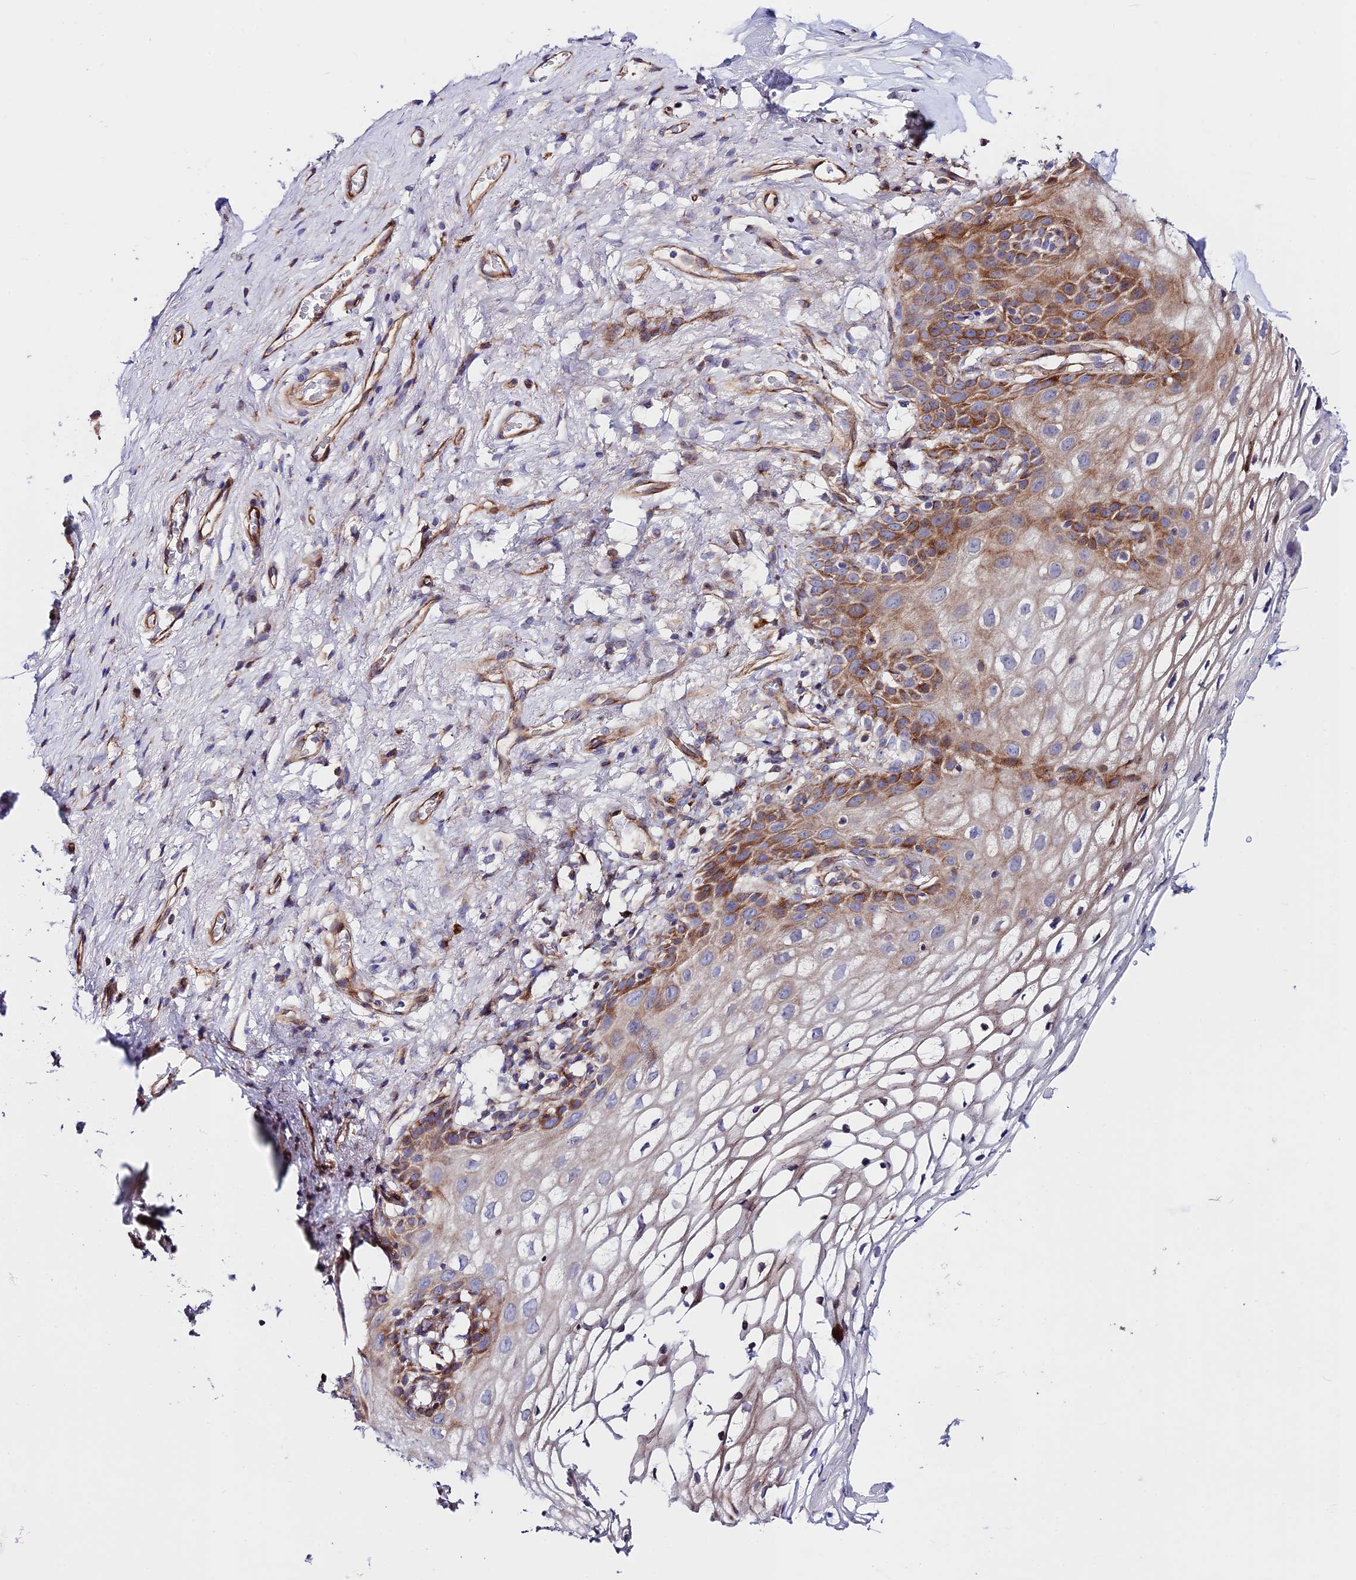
{"staining": {"intensity": "moderate", "quantity": "25%-75%", "location": "cytoplasmic/membranous"}, "tissue": "vagina", "cell_type": "Squamous epithelial cells", "image_type": "normal", "snomed": [{"axis": "morphology", "description": "Normal tissue, NOS"}, {"axis": "topography", "description": "Vagina"}, {"axis": "topography", "description": "Peripheral nerve tissue"}], "caption": "High-magnification brightfield microscopy of benign vagina stained with DAB (3,3'-diaminobenzidine) (brown) and counterstained with hematoxylin (blue). squamous epithelial cells exhibit moderate cytoplasmic/membranous staining is identified in about25%-75% of cells. The protein is shown in brown color, while the nuclei are stained blue.", "gene": "VPS13C", "patient": {"sex": "female", "age": 71}}